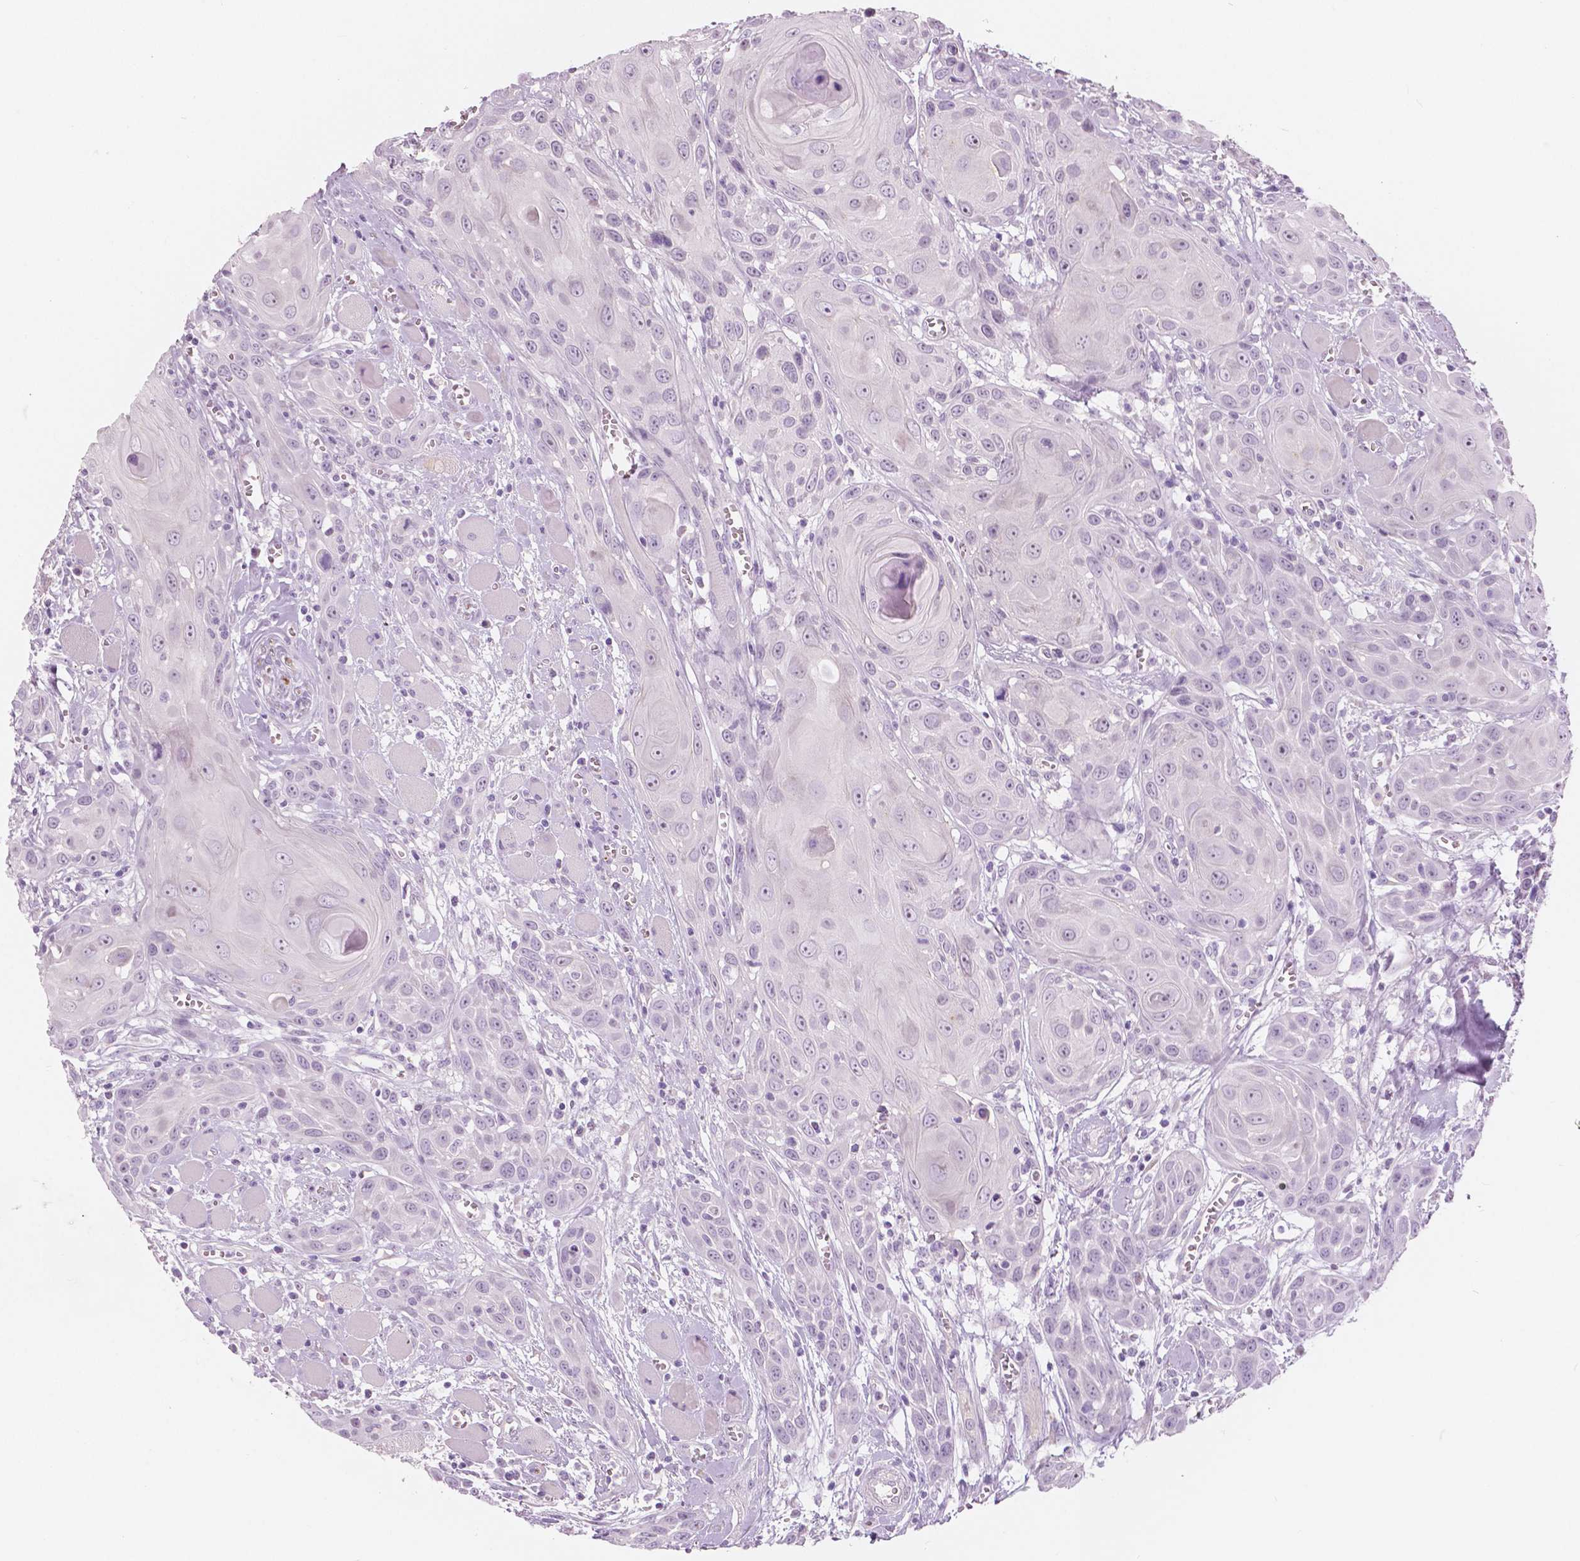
{"staining": {"intensity": "negative", "quantity": "none", "location": "none"}, "tissue": "head and neck cancer", "cell_type": "Tumor cells", "image_type": "cancer", "snomed": [{"axis": "morphology", "description": "Squamous cell carcinoma, NOS"}, {"axis": "topography", "description": "Head-Neck"}], "caption": "Image shows no significant protein staining in tumor cells of head and neck cancer (squamous cell carcinoma).", "gene": "A4GNT", "patient": {"sex": "female", "age": 80}}